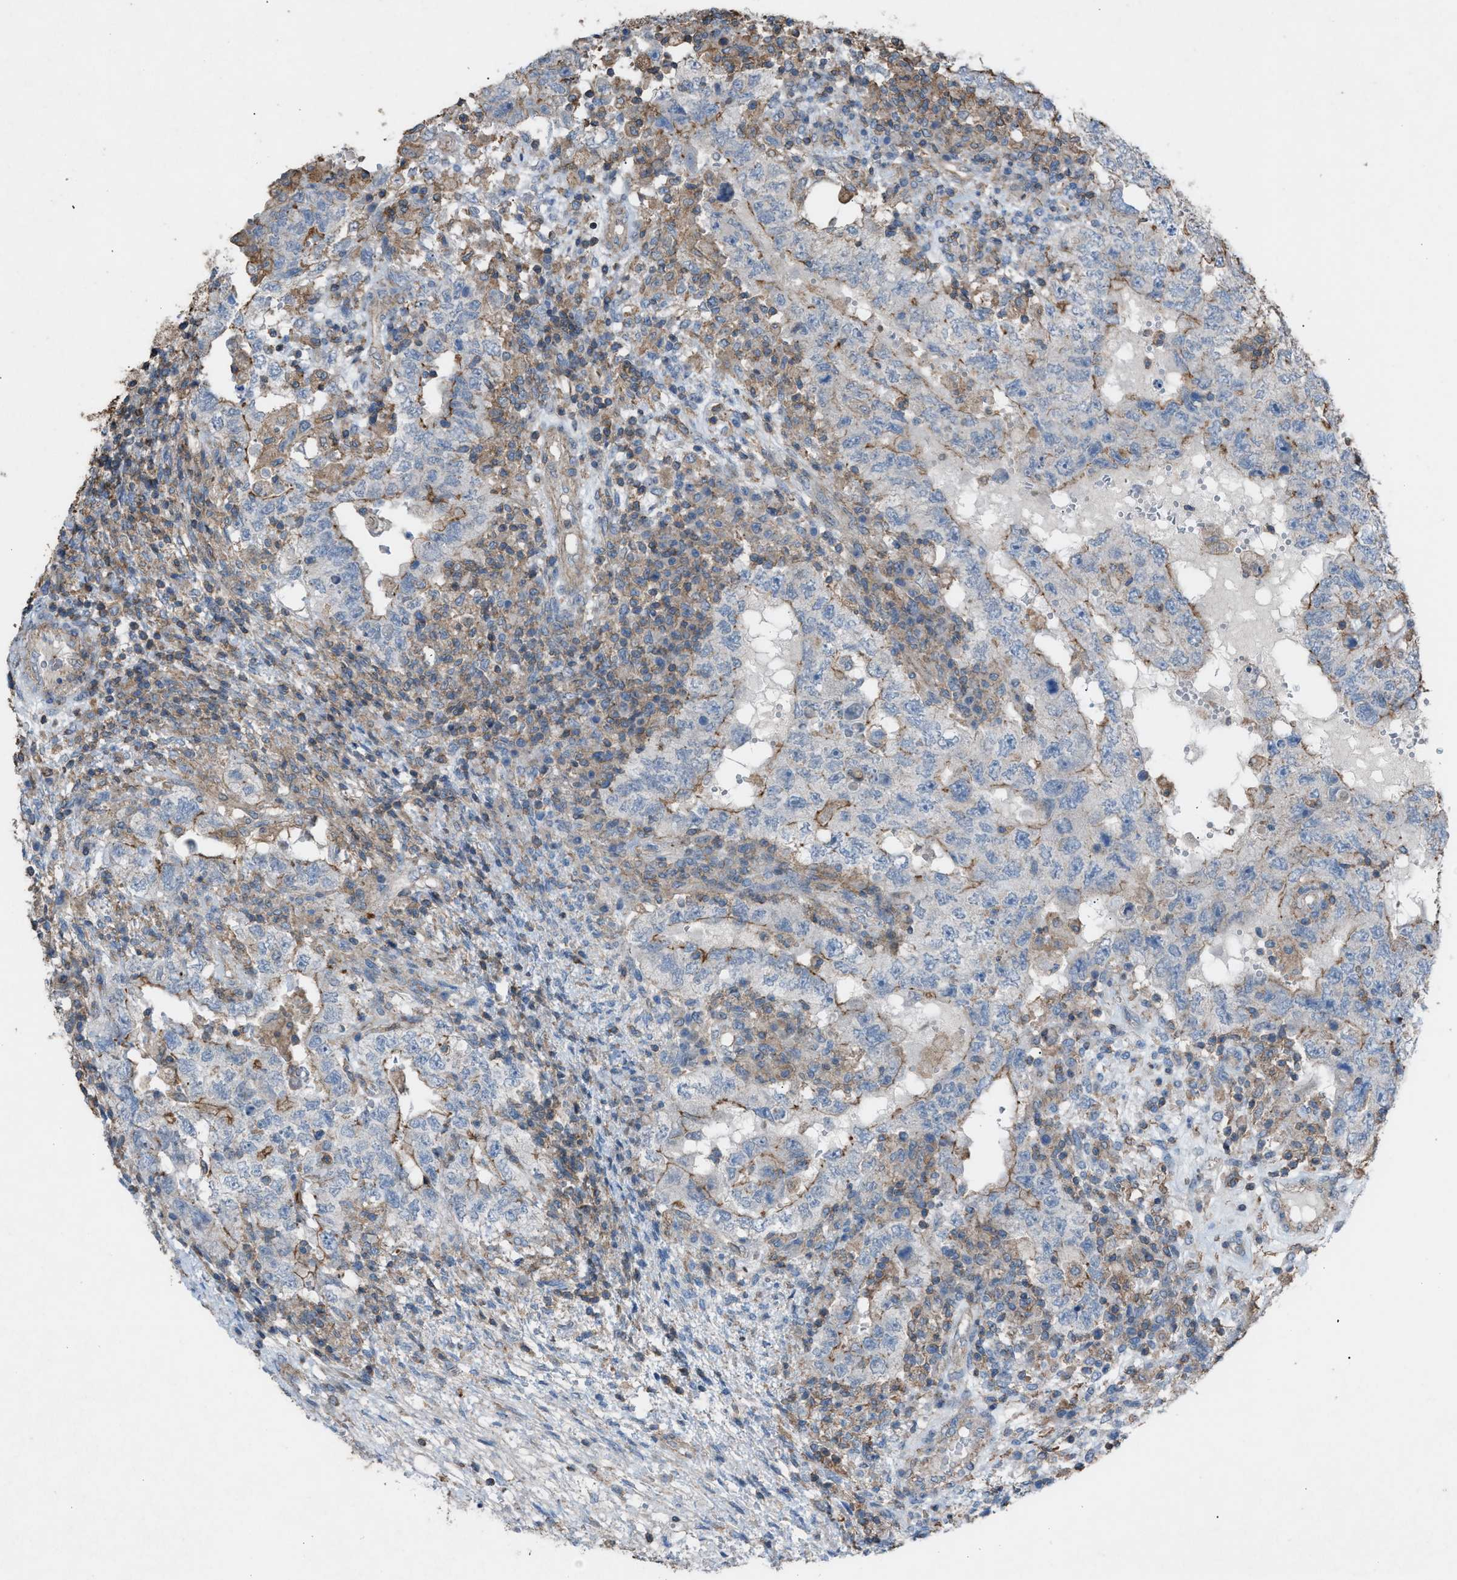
{"staining": {"intensity": "weak", "quantity": "25%-75%", "location": "cytoplasmic/membranous"}, "tissue": "testis cancer", "cell_type": "Tumor cells", "image_type": "cancer", "snomed": [{"axis": "morphology", "description": "Carcinoma, Embryonal, NOS"}, {"axis": "topography", "description": "Testis"}], "caption": "This is an image of immunohistochemistry staining of embryonal carcinoma (testis), which shows weak staining in the cytoplasmic/membranous of tumor cells.", "gene": "NCK2", "patient": {"sex": "male", "age": 26}}